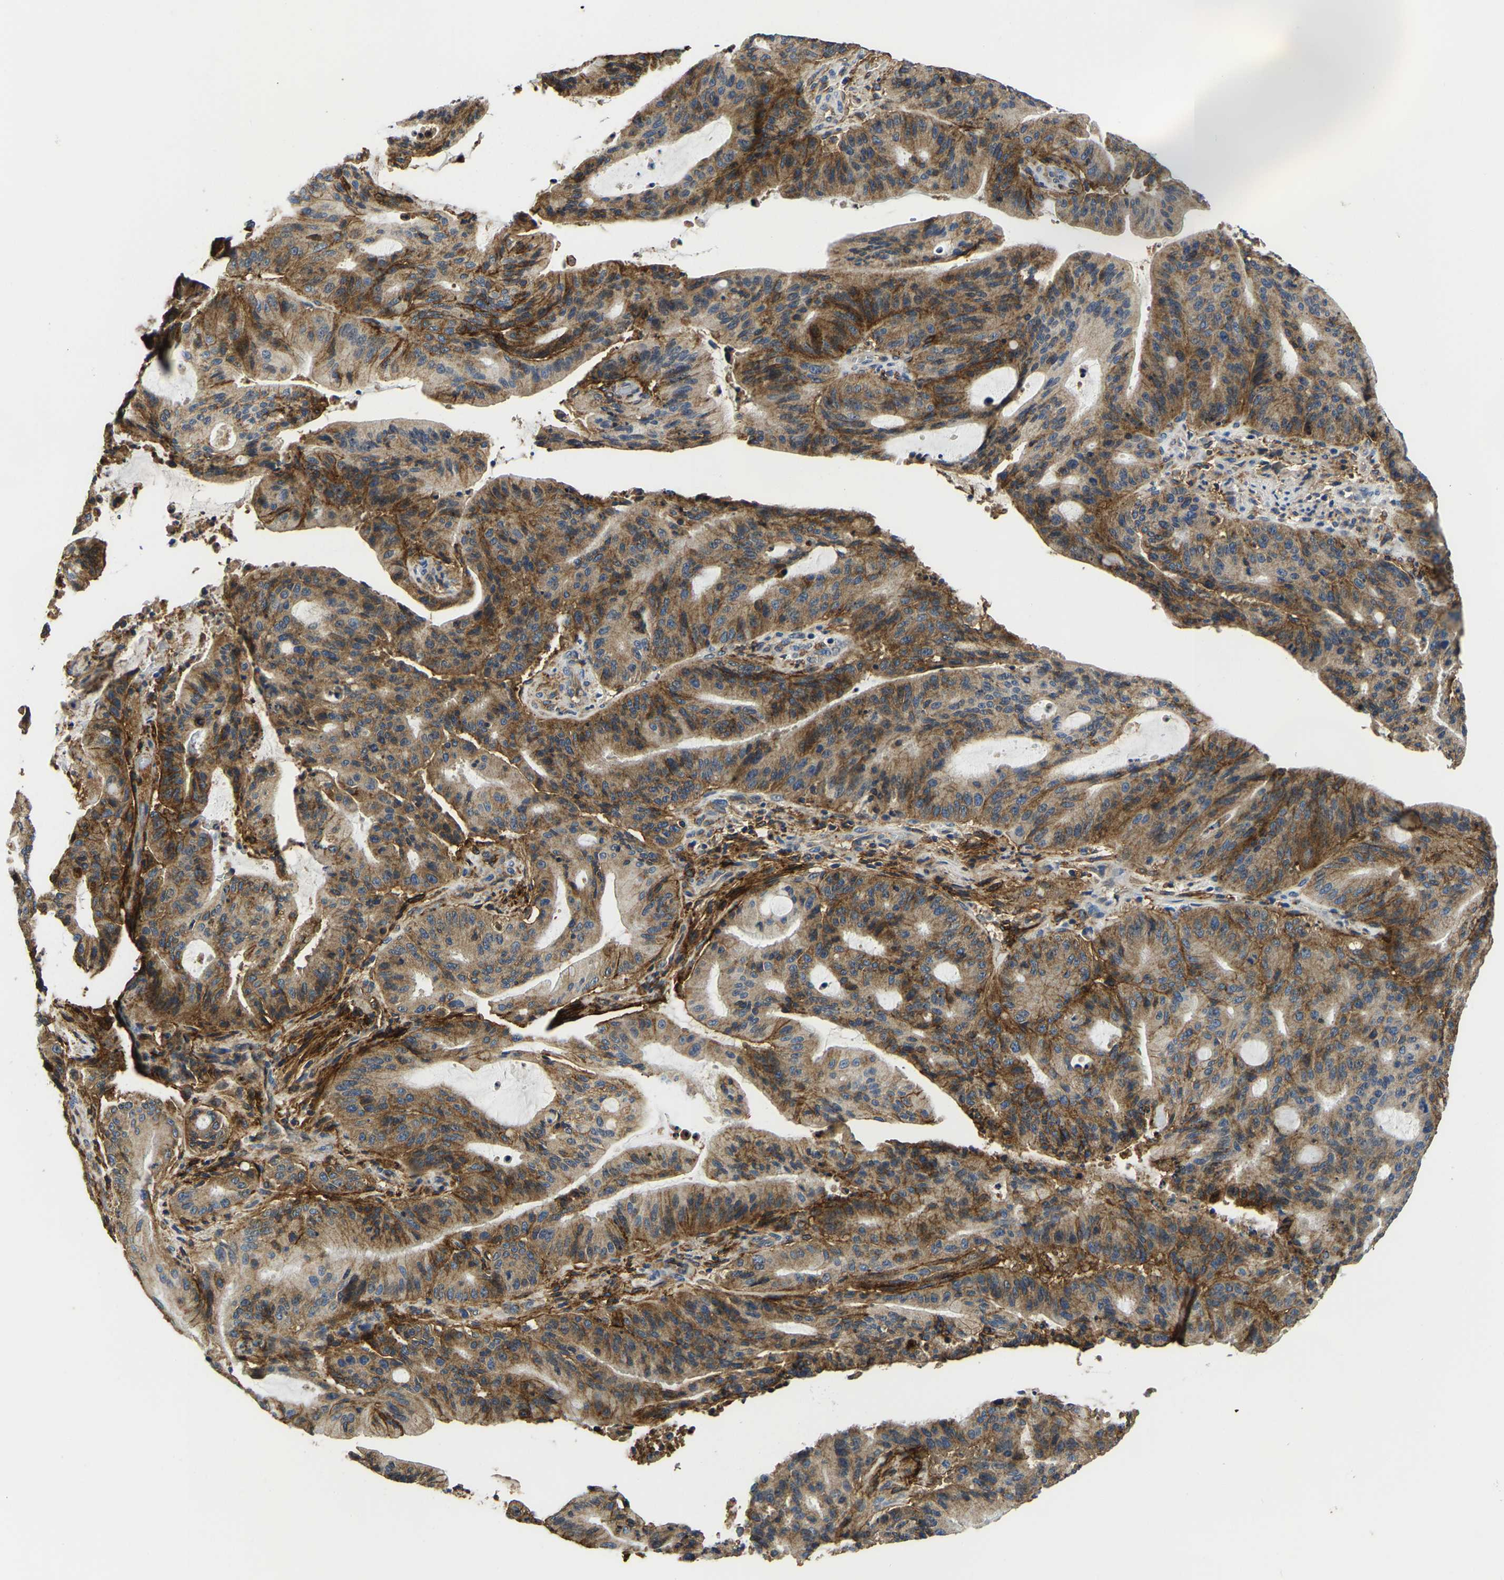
{"staining": {"intensity": "moderate", "quantity": ">75%", "location": "cytoplasmic/membranous"}, "tissue": "liver cancer", "cell_type": "Tumor cells", "image_type": "cancer", "snomed": [{"axis": "morphology", "description": "Normal tissue, NOS"}, {"axis": "morphology", "description": "Cholangiocarcinoma"}, {"axis": "topography", "description": "Liver"}, {"axis": "topography", "description": "Peripheral nerve tissue"}], "caption": "Protein analysis of liver cholangiocarcinoma tissue shows moderate cytoplasmic/membranous expression in approximately >75% of tumor cells.", "gene": "ITGA2", "patient": {"sex": "female", "age": 73}}